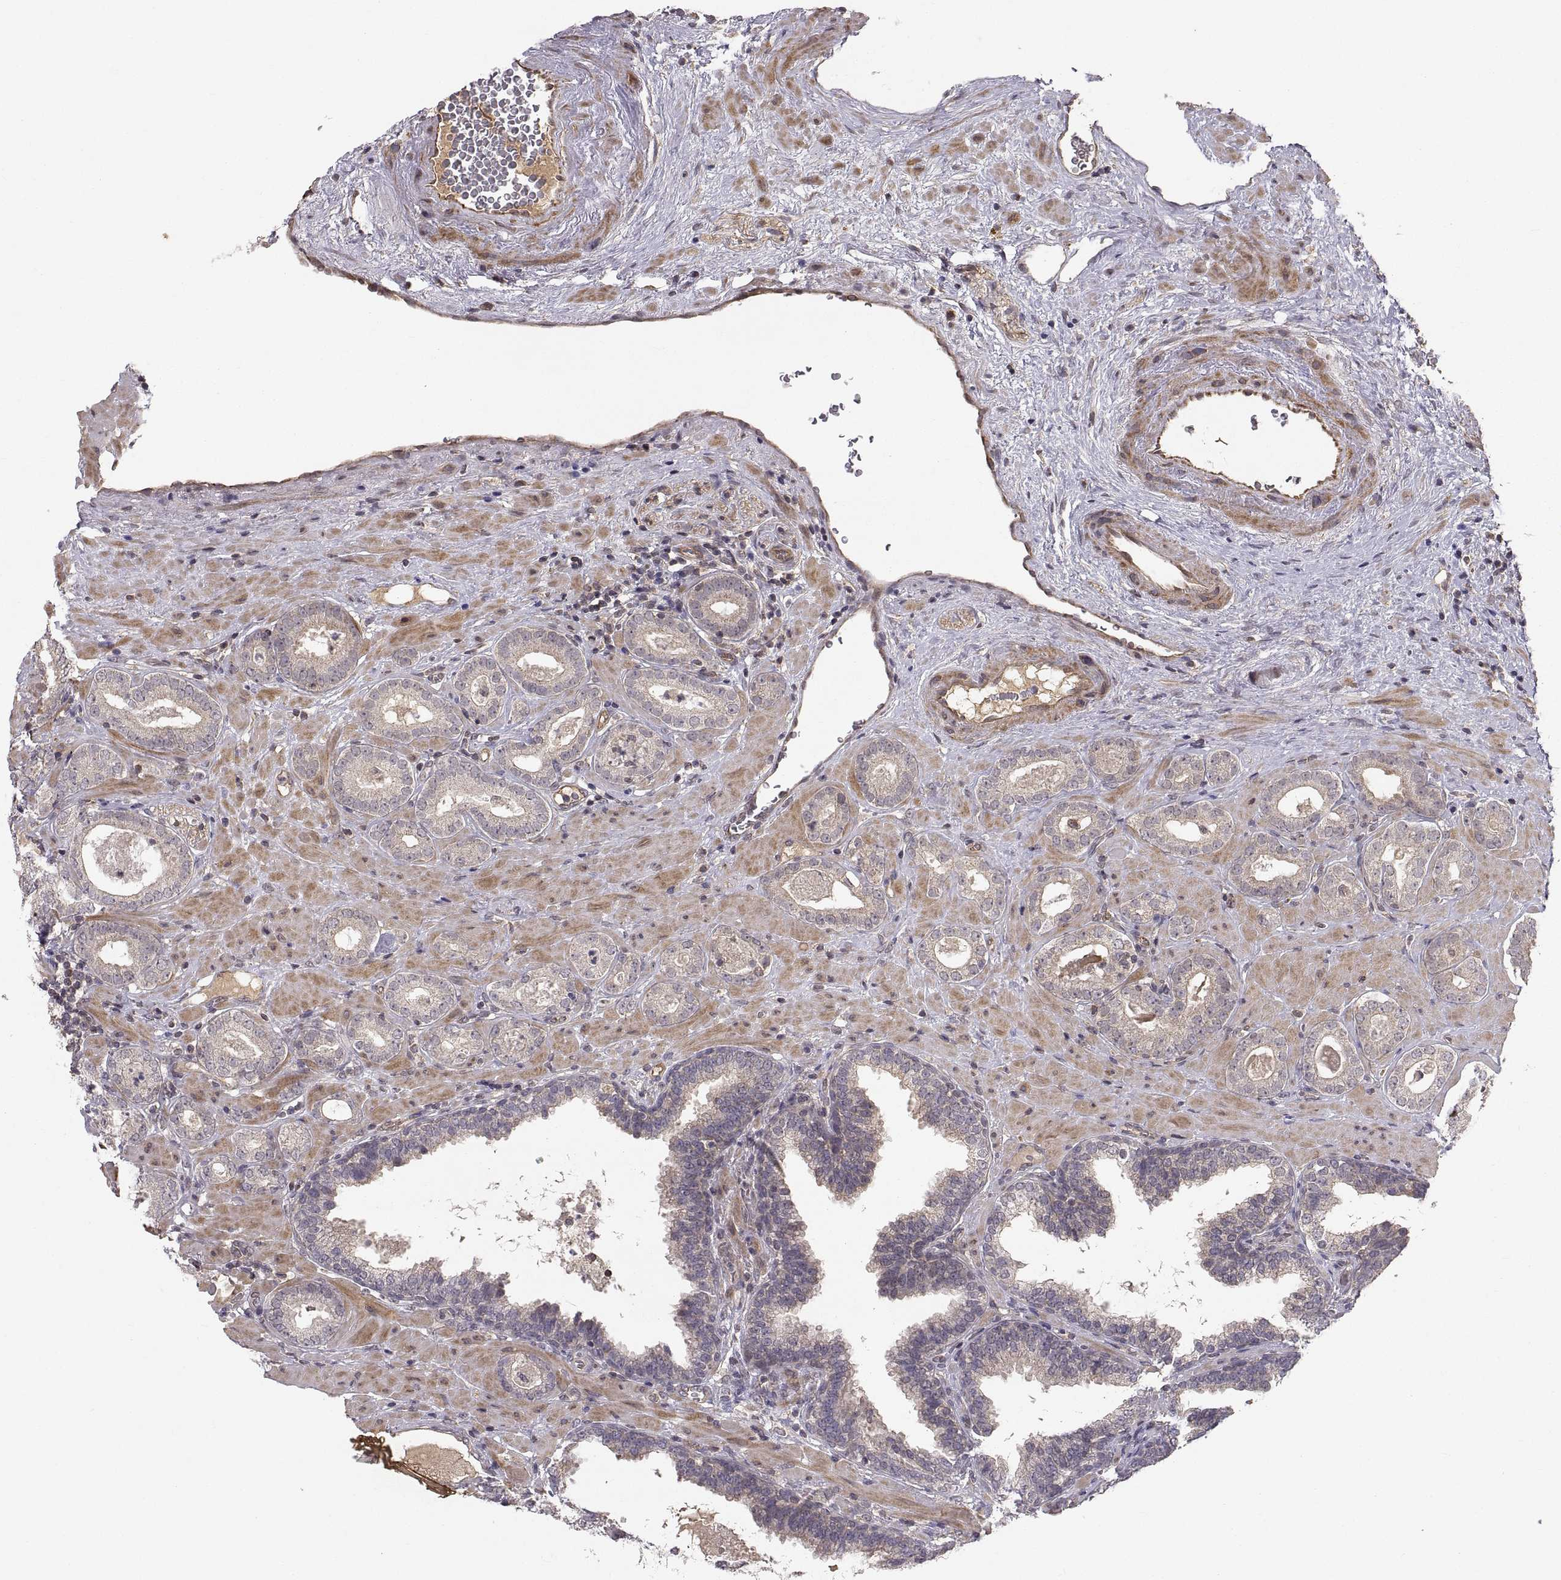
{"staining": {"intensity": "weak", "quantity": "25%-75%", "location": "cytoplasmic/membranous"}, "tissue": "prostate cancer", "cell_type": "Tumor cells", "image_type": "cancer", "snomed": [{"axis": "morphology", "description": "Adenocarcinoma, Low grade"}, {"axis": "topography", "description": "Prostate"}], "caption": "High-power microscopy captured an IHC photomicrograph of prostate low-grade adenocarcinoma, revealing weak cytoplasmic/membranous staining in approximately 25%-75% of tumor cells.", "gene": "ABL2", "patient": {"sex": "male", "age": 60}}